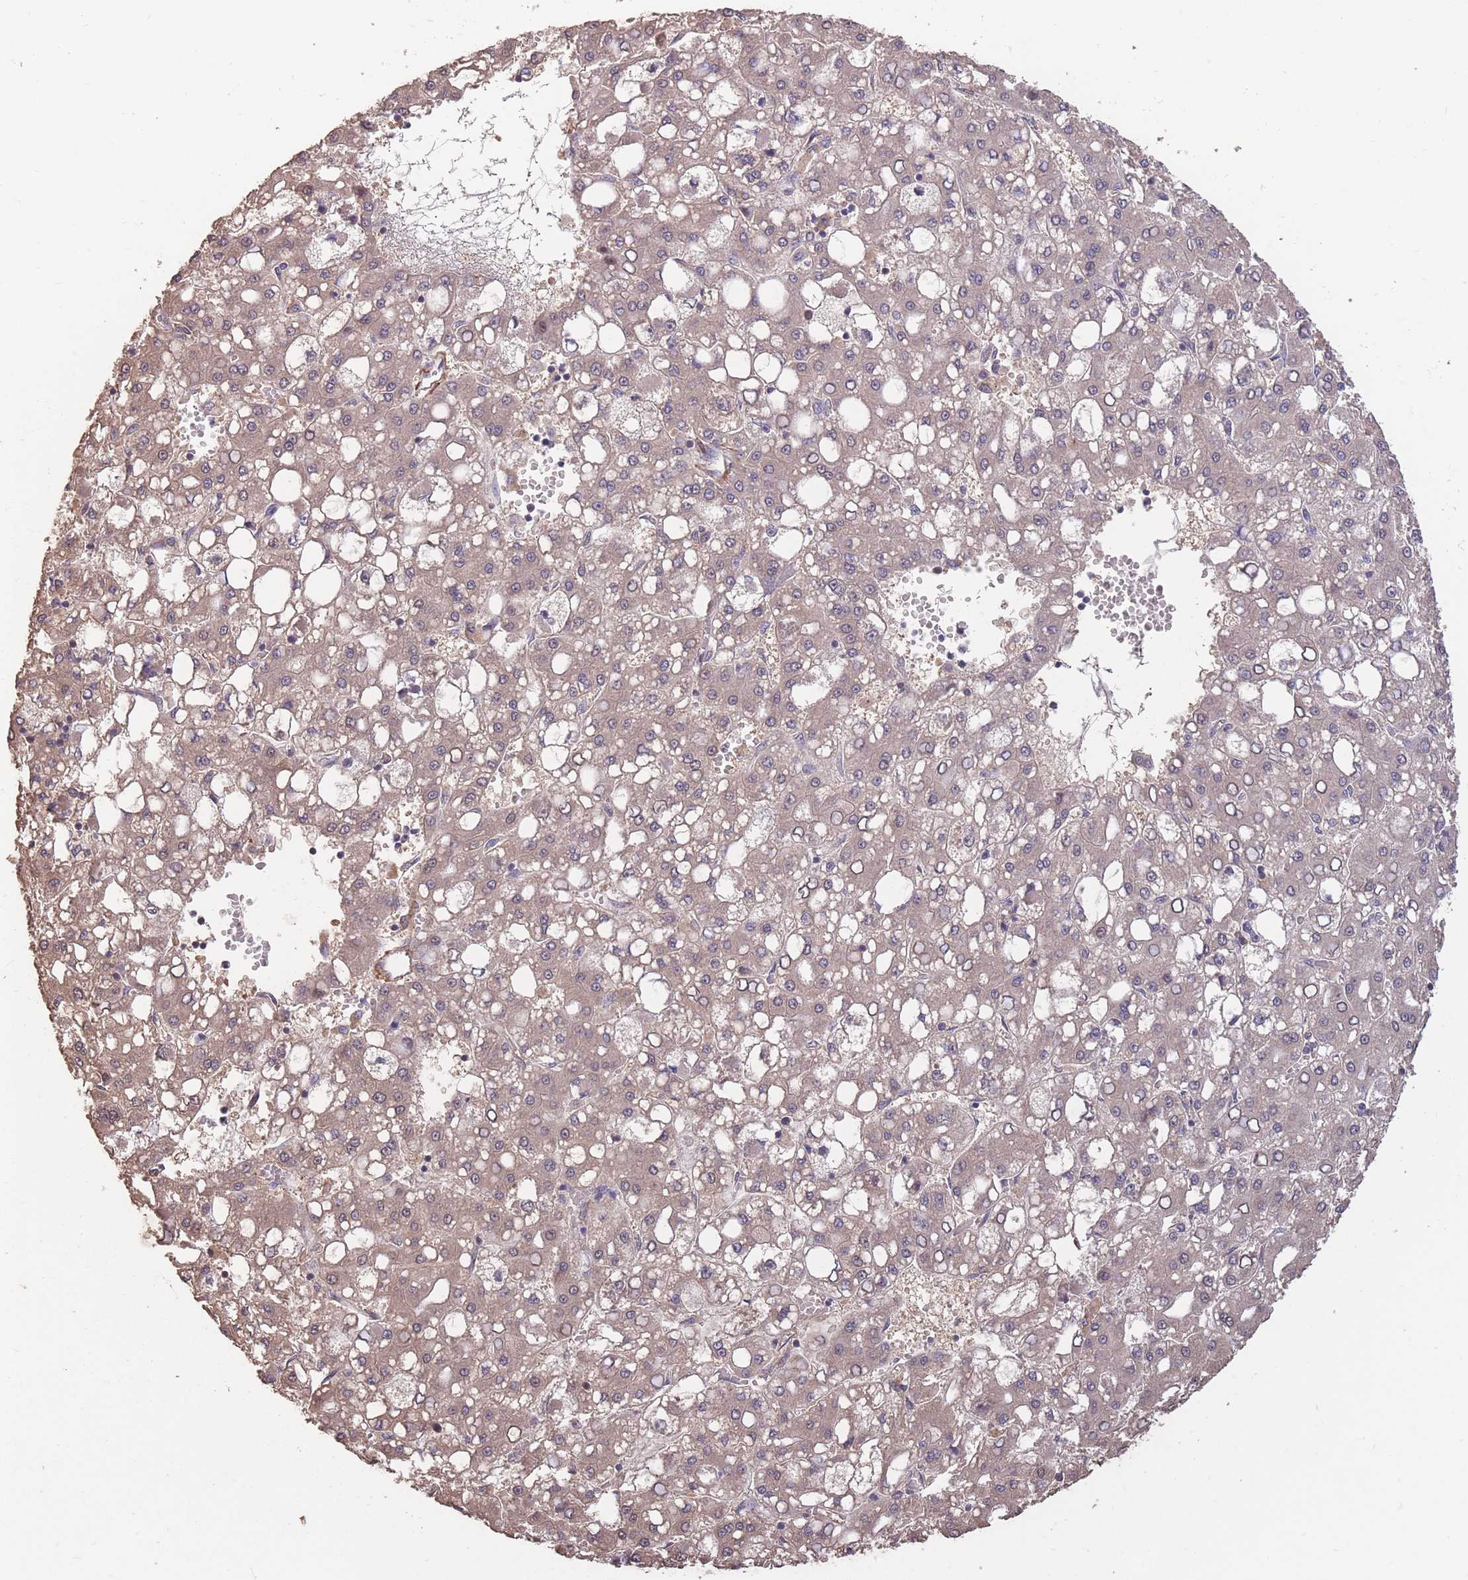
{"staining": {"intensity": "weak", "quantity": ">75%", "location": "cytoplasmic/membranous"}, "tissue": "liver cancer", "cell_type": "Tumor cells", "image_type": "cancer", "snomed": [{"axis": "morphology", "description": "Carcinoma, Hepatocellular, NOS"}, {"axis": "topography", "description": "Liver"}], "caption": "An image of human liver hepatocellular carcinoma stained for a protein reveals weak cytoplasmic/membranous brown staining in tumor cells.", "gene": "NLRC4", "patient": {"sex": "male", "age": 65}}